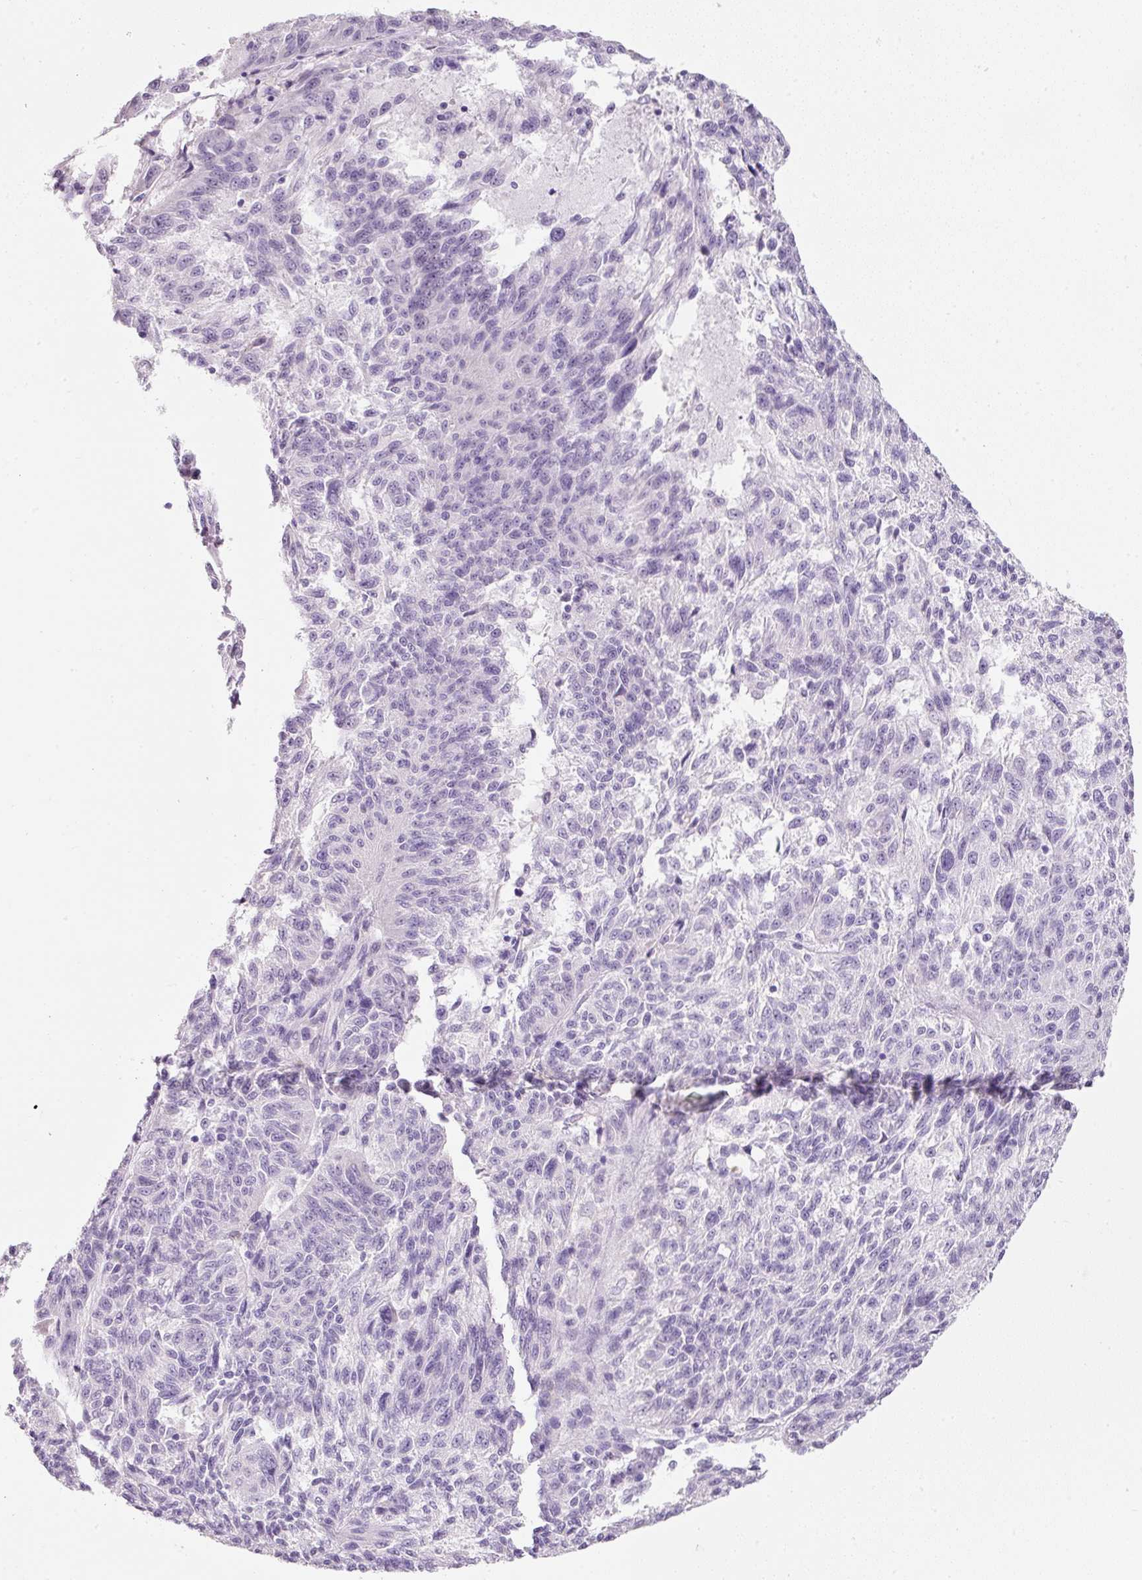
{"staining": {"intensity": "negative", "quantity": "none", "location": "none"}, "tissue": "melanoma", "cell_type": "Tumor cells", "image_type": "cancer", "snomed": [{"axis": "morphology", "description": "Malignant melanoma, NOS"}, {"axis": "topography", "description": "Skin"}], "caption": "Photomicrograph shows no significant protein expression in tumor cells of malignant melanoma.", "gene": "DNM1", "patient": {"sex": "male", "age": 53}}